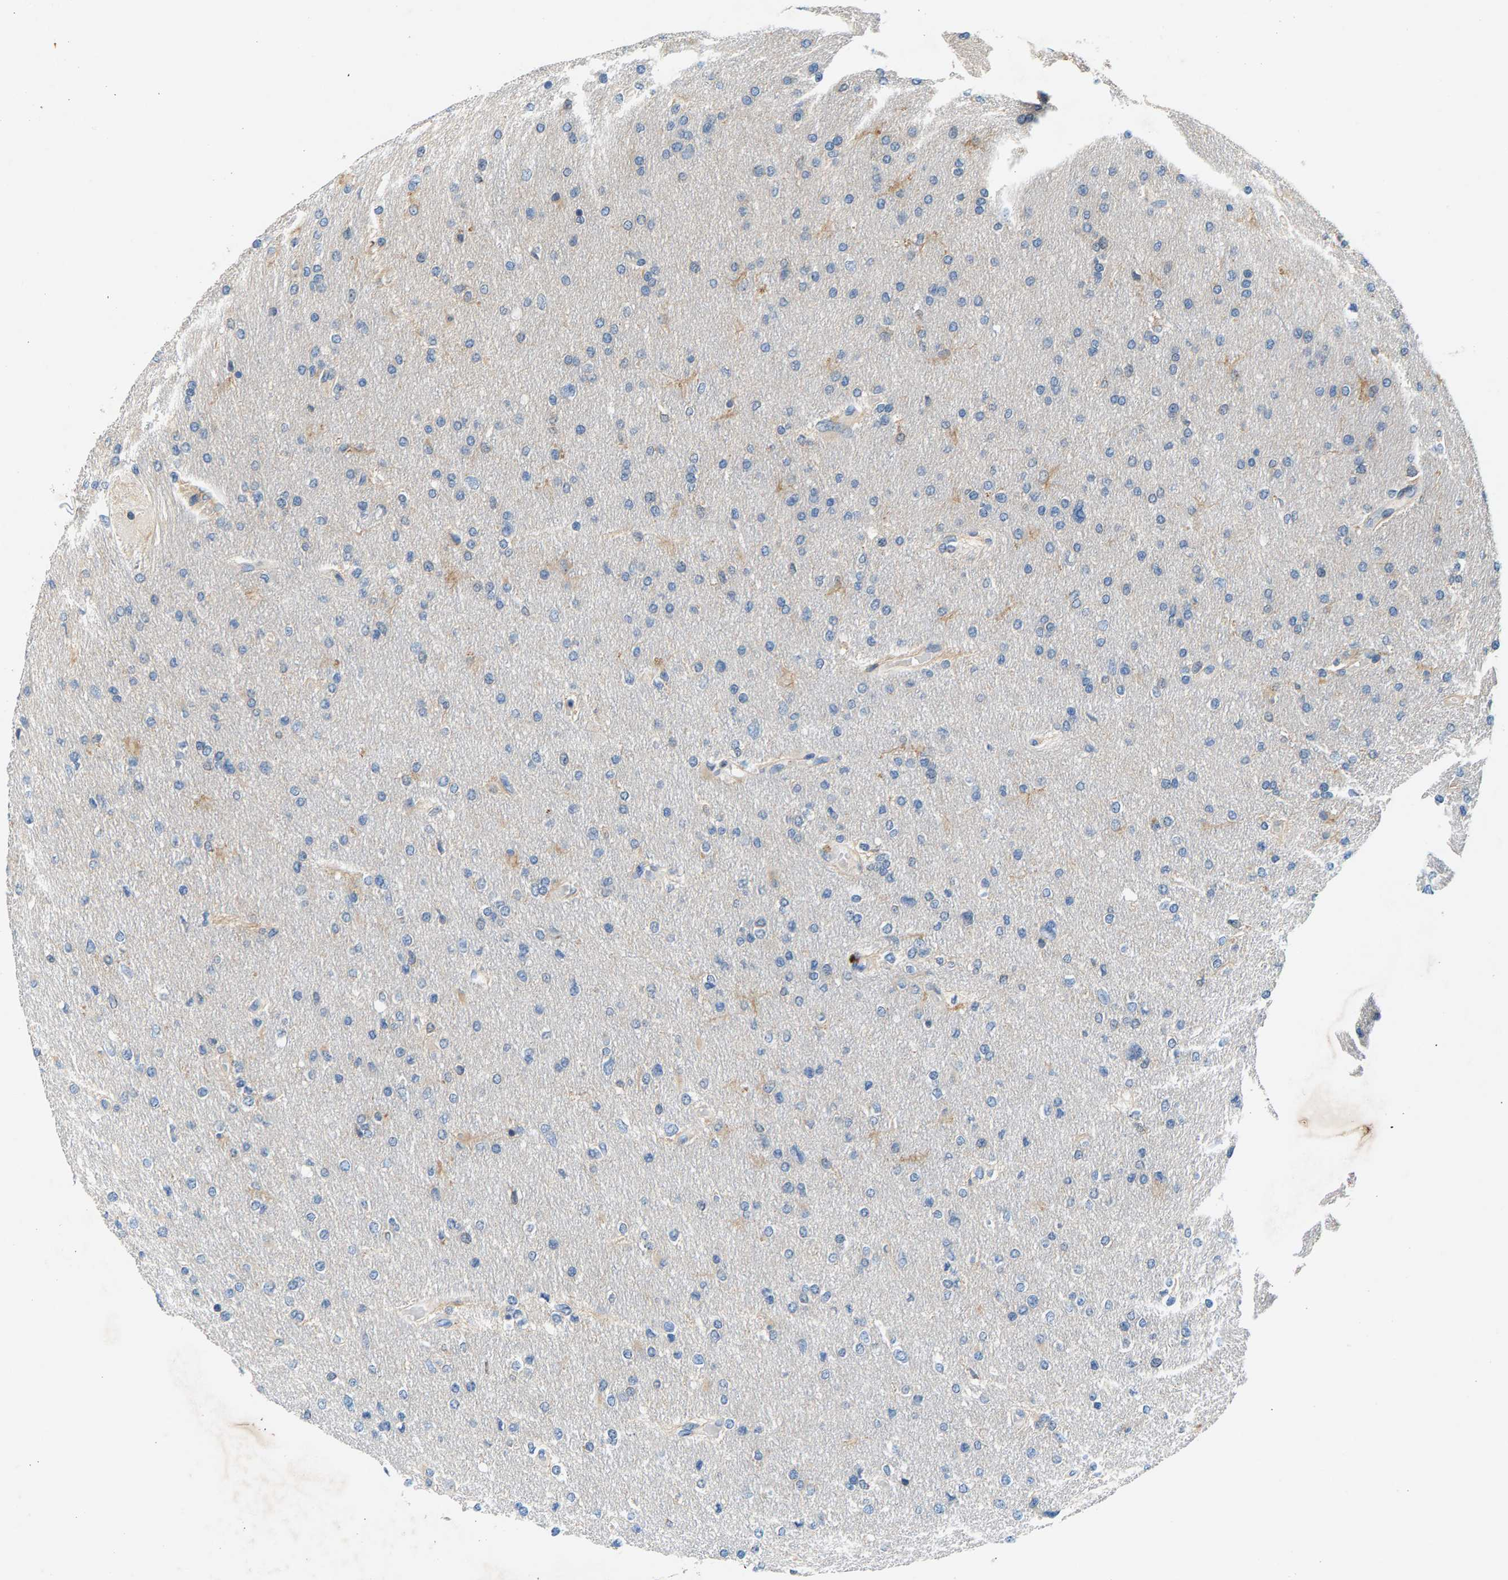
{"staining": {"intensity": "negative", "quantity": "none", "location": "none"}, "tissue": "glioma", "cell_type": "Tumor cells", "image_type": "cancer", "snomed": [{"axis": "morphology", "description": "Glioma, malignant, High grade"}, {"axis": "topography", "description": "Cerebral cortex"}], "caption": "Immunohistochemistry micrograph of human malignant high-grade glioma stained for a protein (brown), which displays no staining in tumor cells.", "gene": "NT5C", "patient": {"sex": "female", "age": 36}}